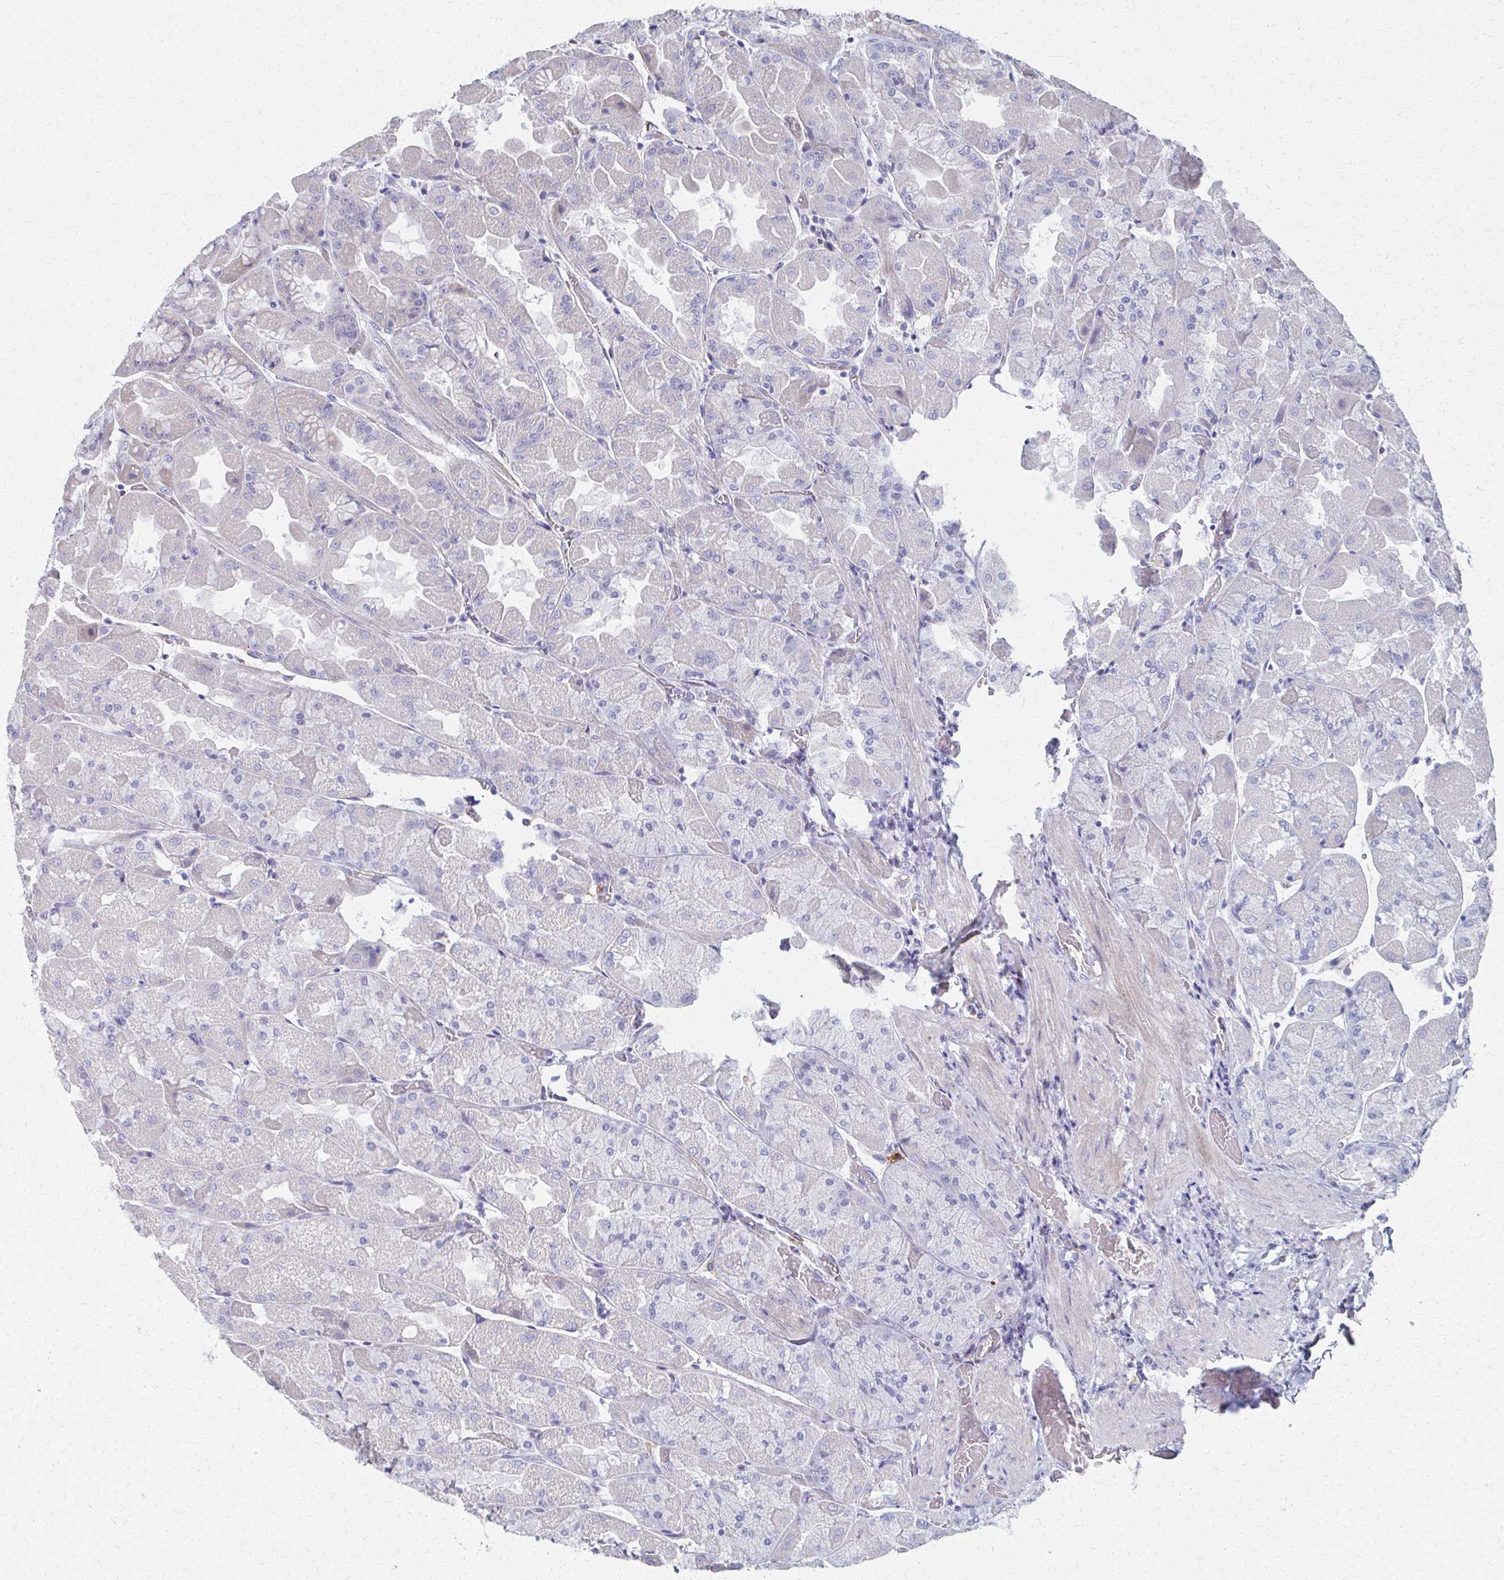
{"staining": {"intensity": "weak", "quantity": "<25%", "location": "cytoplasmic/membranous"}, "tissue": "stomach", "cell_type": "Glandular cells", "image_type": "normal", "snomed": [{"axis": "morphology", "description": "Normal tissue, NOS"}, {"axis": "topography", "description": "Stomach"}], "caption": "Immunohistochemistry histopathology image of normal stomach stained for a protein (brown), which demonstrates no staining in glandular cells.", "gene": "MS4A2", "patient": {"sex": "female", "age": 61}}